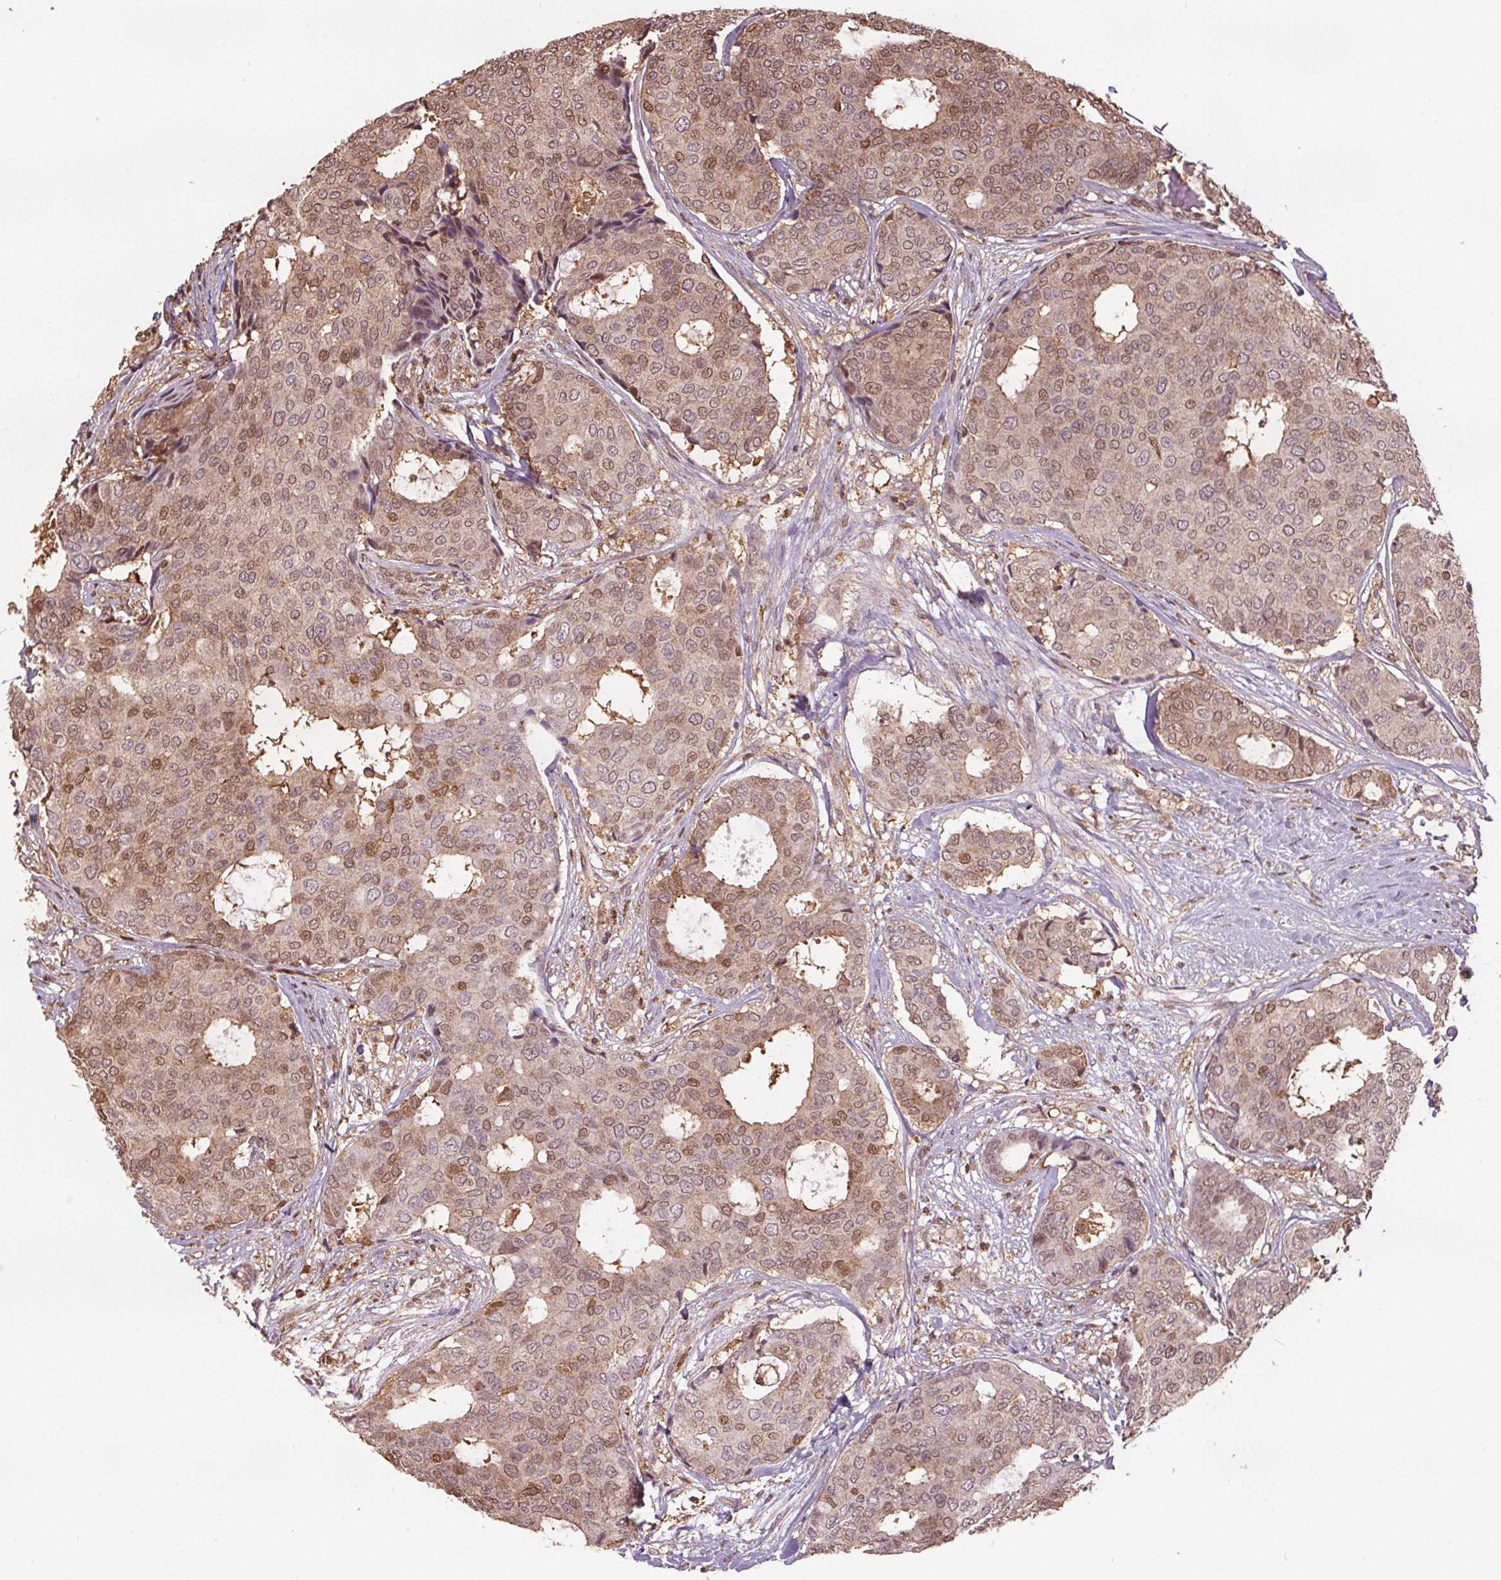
{"staining": {"intensity": "moderate", "quantity": ">75%", "location": "cytoplasmic/membranous,nuclear"}, "tissue": "breast cancer", "cell_type": "Tumor cells", "image_type": "cancer", "snomed": [{"axis": "morphology", "description": "Duct carcinoma"}, {"axis": "topography", "description": "Breast"}], "caption": "Tumor cells demonstrate medium levels of moderate cytoplasmic/membranous and nuclear positivity in approximately >75% of cells in breast cancer.", "gene": "ENO1", "patient": {"sex": "female", "age": 75}}